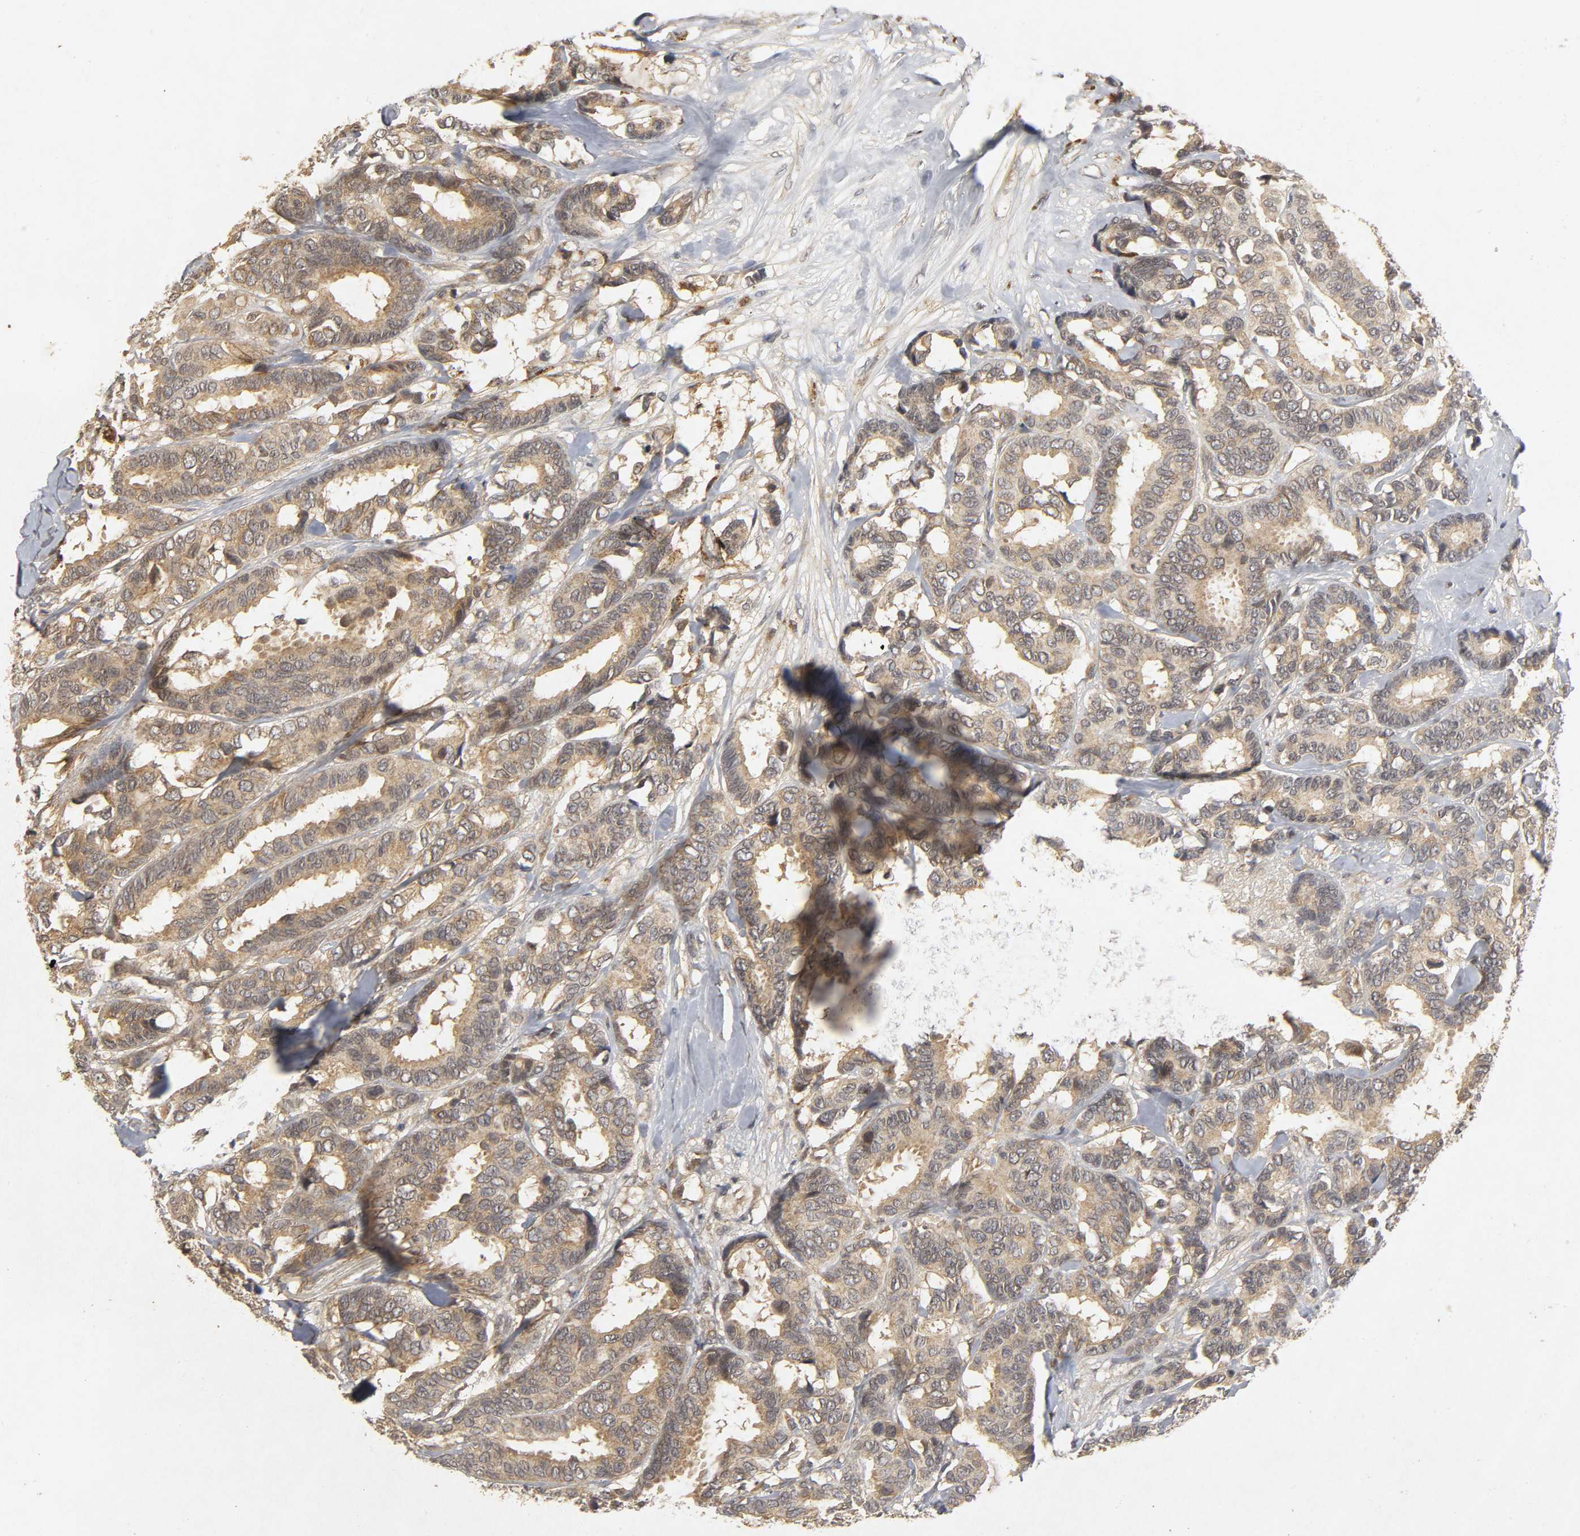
{"staining": {"intensity": "weak", "quantity": ">75%", "location": "cytoplasmic/membranous"}, "tissue": "breast cancer", "cell_type": "Tumor cells", "image_type": "cancer", "snomed": [{"axis": "morphology", "description": "Duct carcinoma"}, {"axis": "topography", "description": "Breast"}], "caption": "A brown stain shows weak cytoplasmic/membranous positivity of a protein in human breast infiltrating ductal carcinoma tumor cells.", "gene": "TRAF6", "patient": {"sex": "female", "age": 87}}